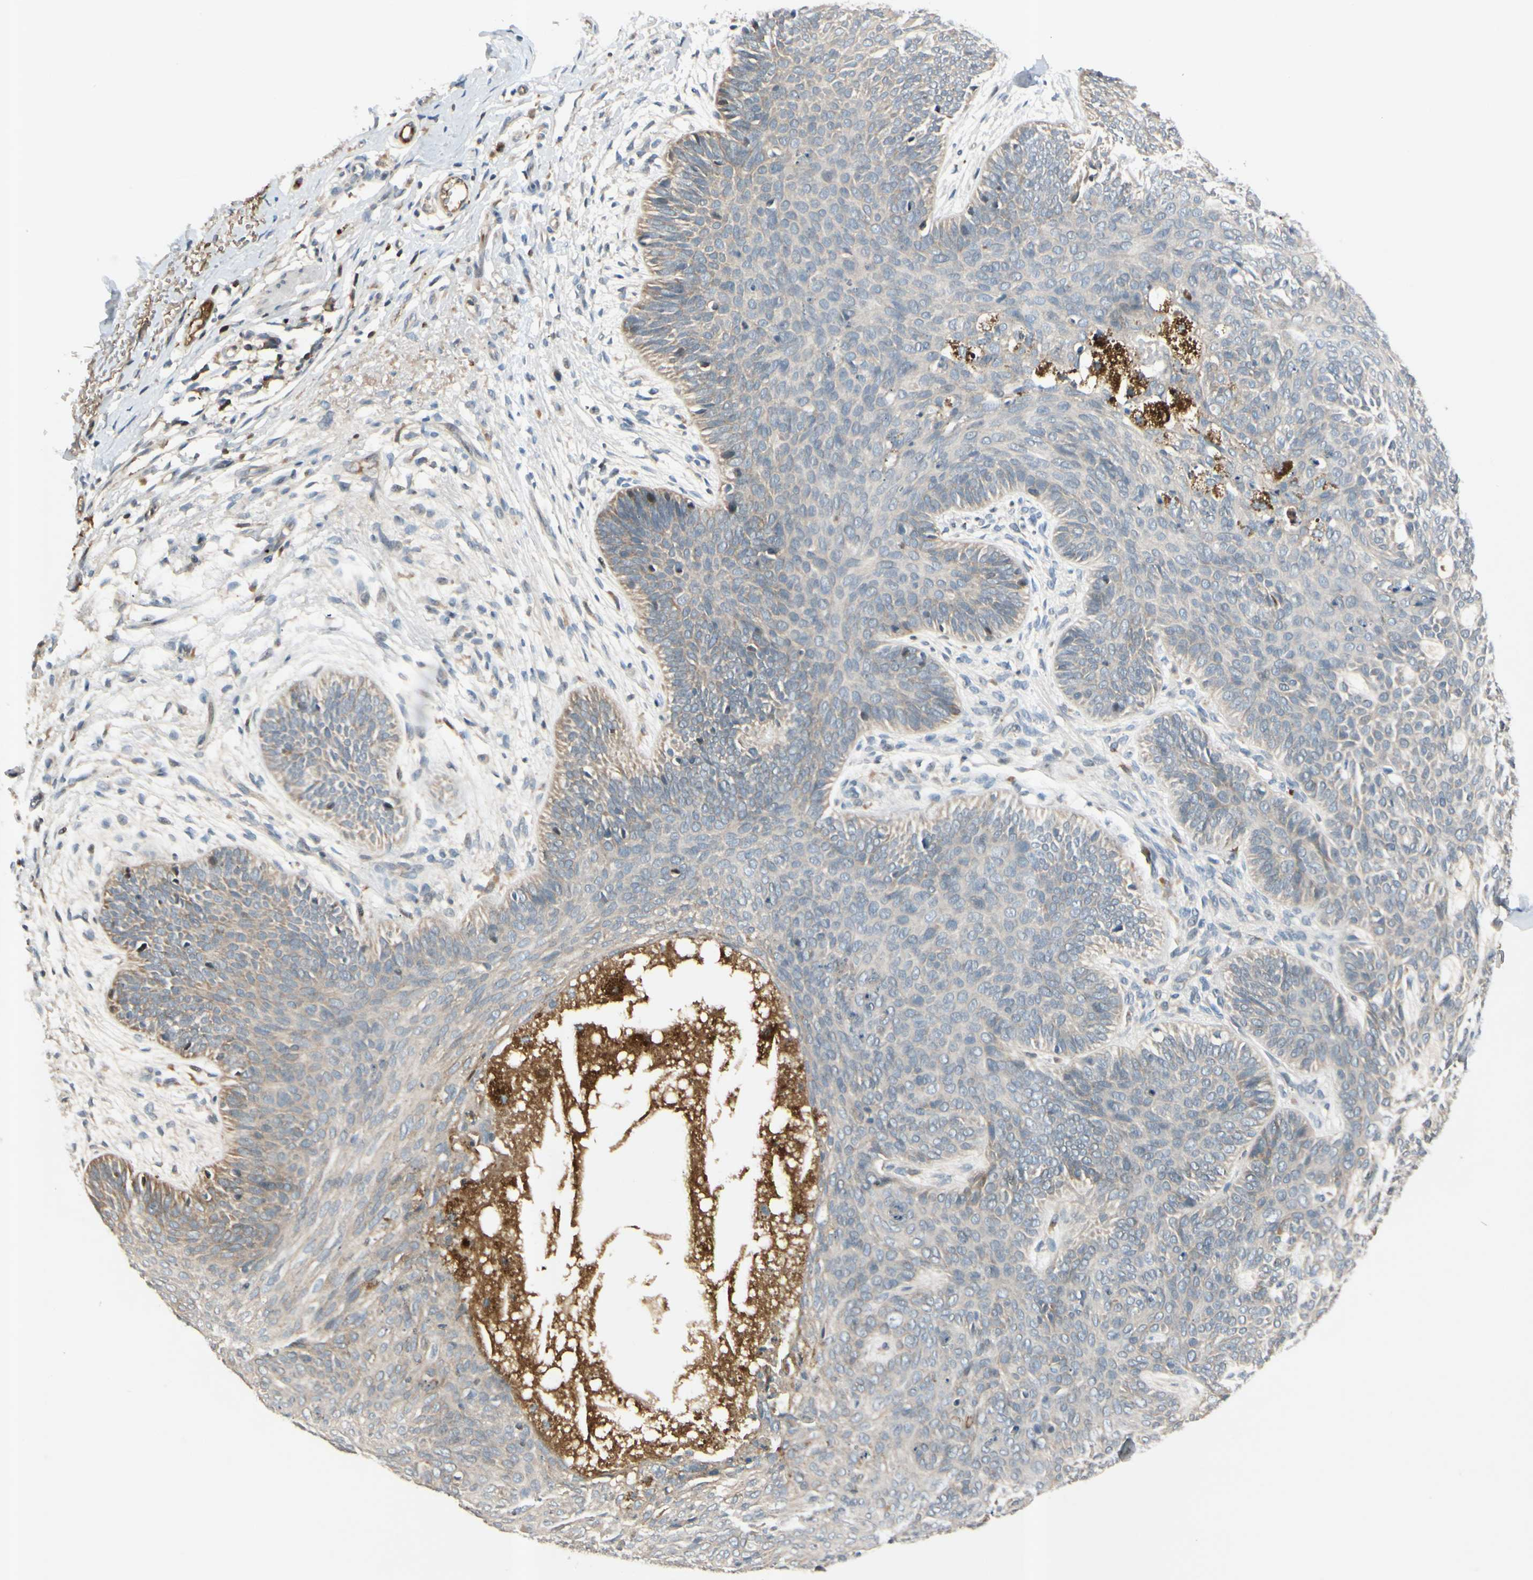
{"staining": {"intensity": "weak", "quantity": "25%-75%", "location": "cytoplasmic/membranous"}, "tissue": "skin cancer", "cell_type": "Tumor cells", "image_type": "cancer", "snomed": [{"axis": "morphology", "description": "Normal tissue, NOS"}, {"axis": "morphology", "description": "Basal cell carcinoma"}, {"axis": "topography", "description": "Skin"}], "caption": "This micrograph demonstrates skin basal cell carcinoma stained with IHC to label a protein in brown. The cytoplasmic/membranous of tumor cells show weak positivity for the protein. Nuclei are counter-stained blue.", "gene": "ICAM5", "patient": {"sex": "male", "age": 52}}